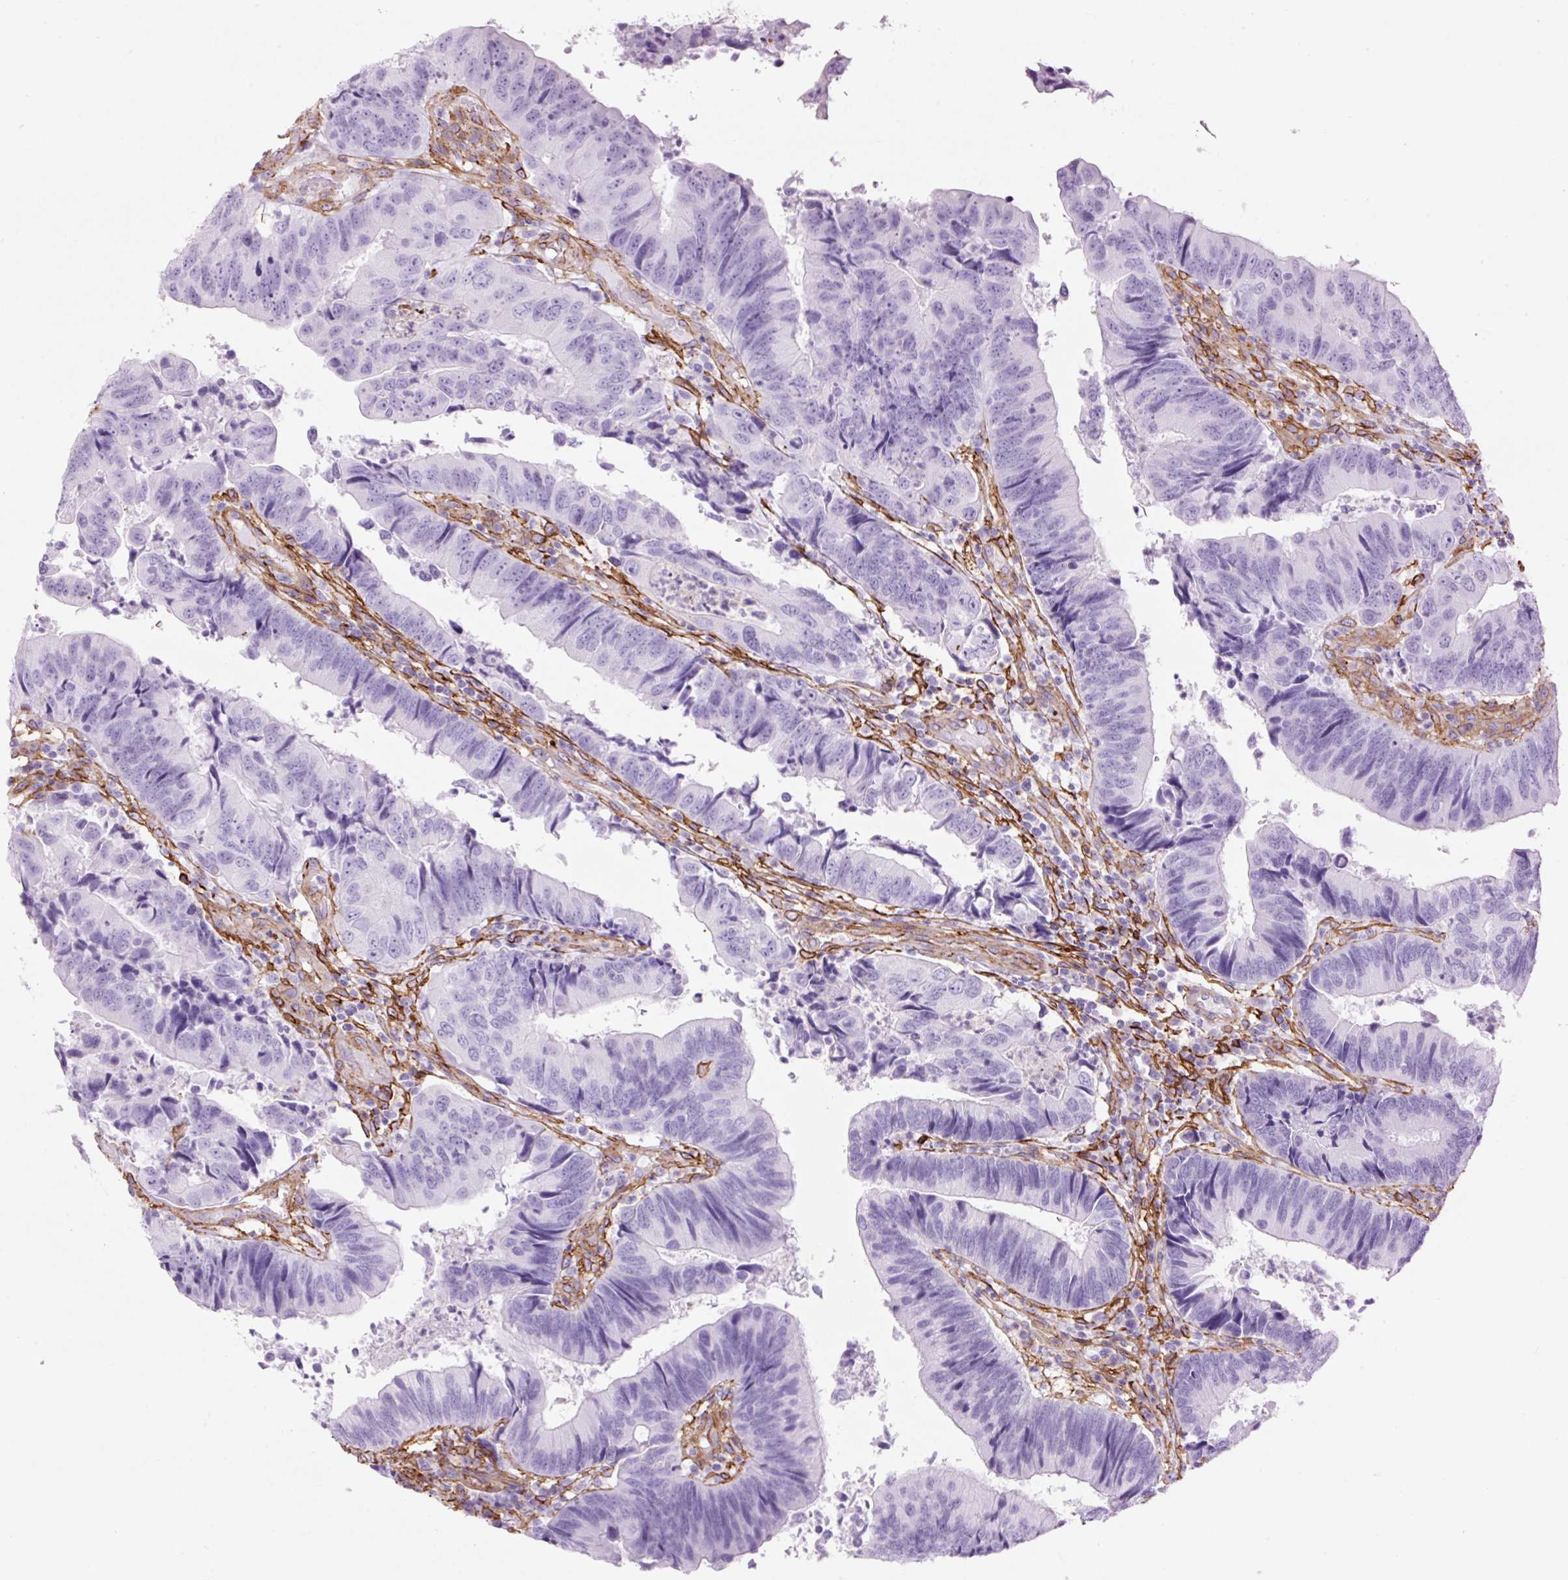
{"staining": {"intensity": "negative", "quantity": "none", "location": "none"}, "tissue": "colorectal cancer", "cell_type": "Tumor cells", "image_type": "cancer", "snomed": [{"axis": "morphology", "description": "Adenocarcinoma, NOS"}, {"axis": "topography", "description": "Colon"}], "caption": "This is an immunohistochemistry (IHC) image of adenocarcinoma (colorectal). There is no positivity in tumor cells.", "gene": "CAV1", "patient": {"sex": "female", "age": 67}}